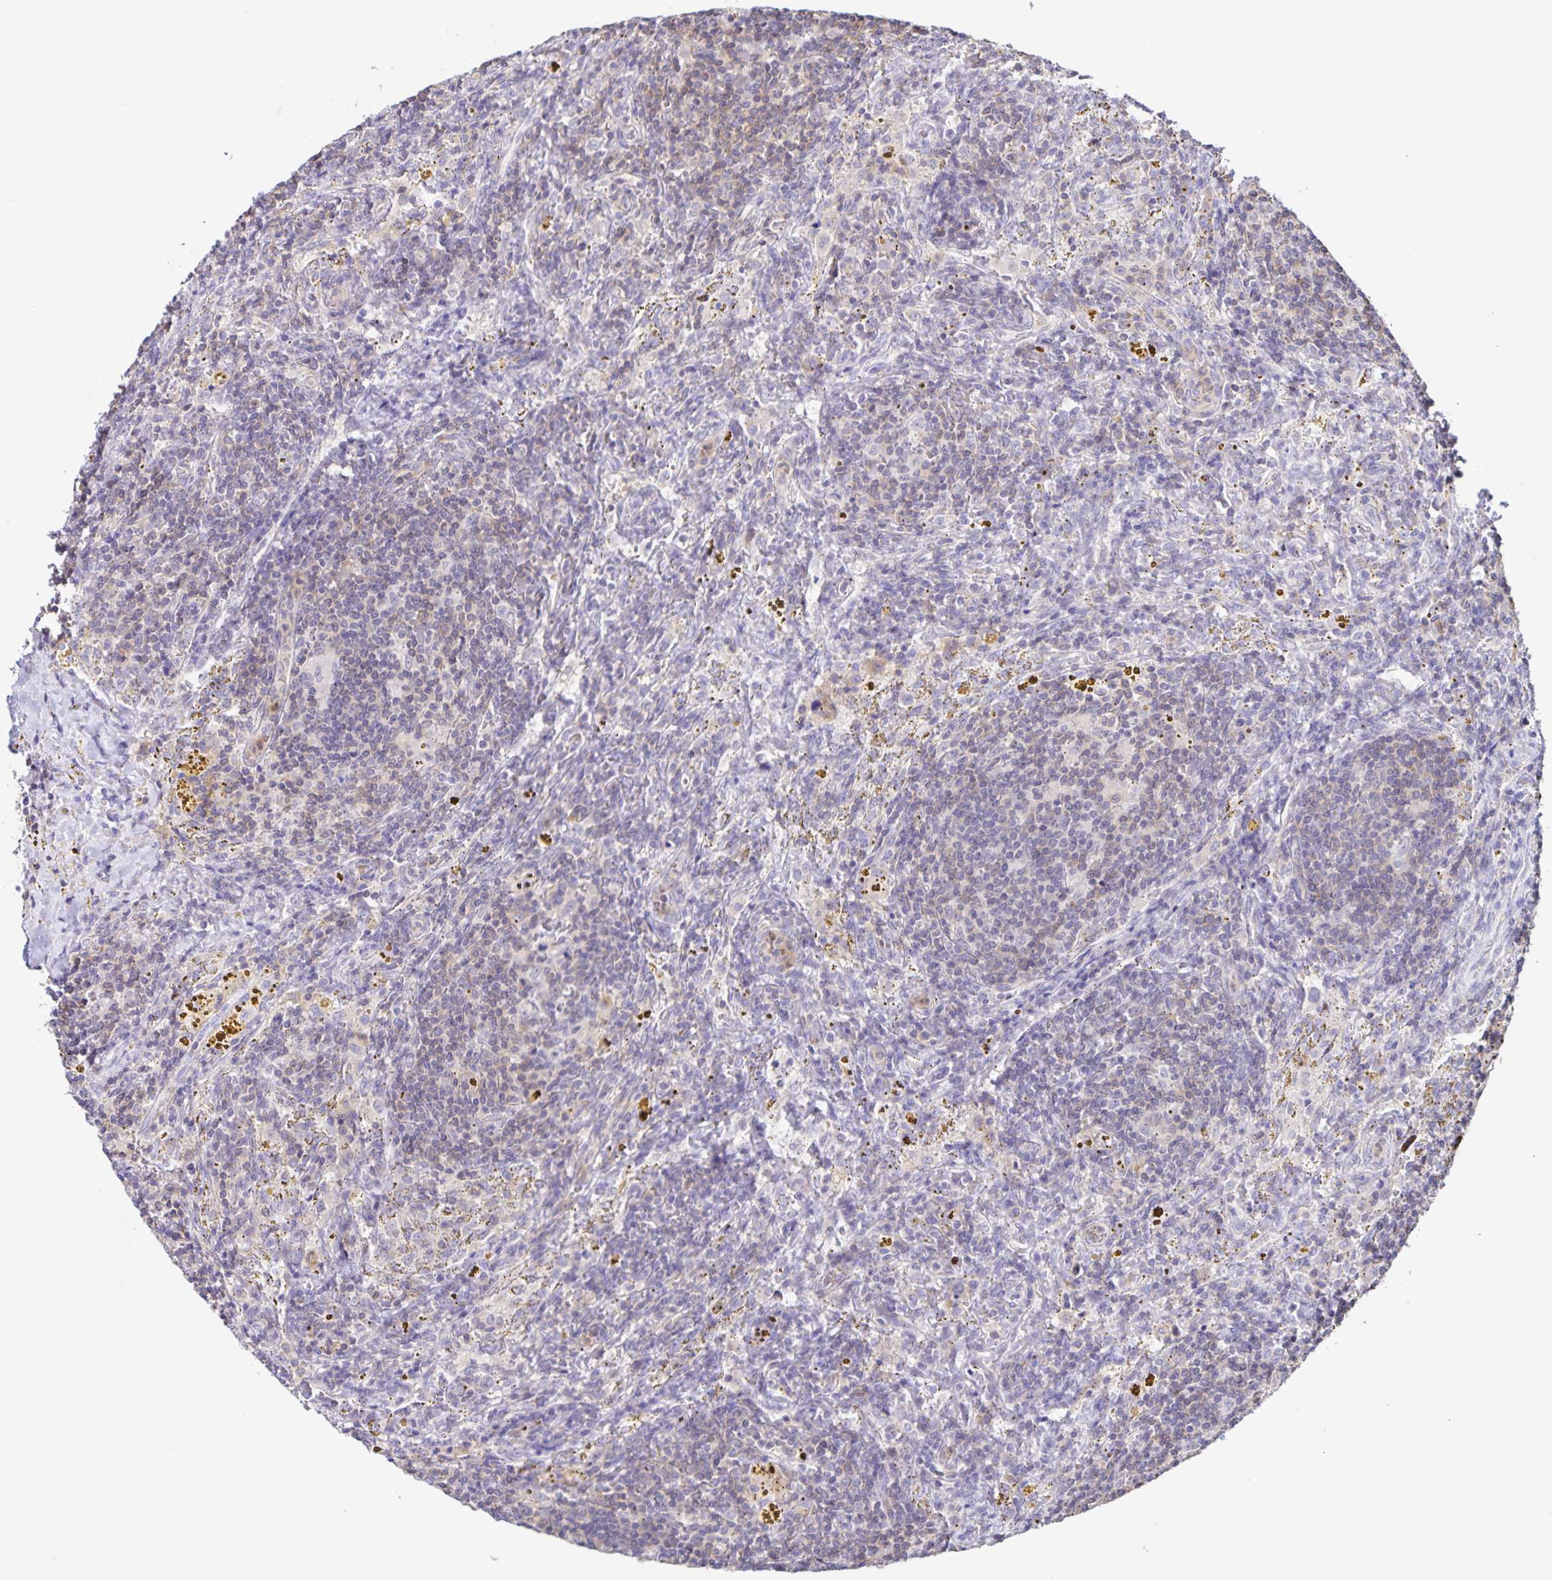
{"staining": {"intensity": "negative", "quantity": "none", "location": "none"}, "tissue": "lymphoma", "cell_type": "Tumor cells", "image_type": "cancer", "snomed": [{"axis": "morphology", "description": "Malignant lymphoma, non-Hodgkin's type, Low grade"}, {"axis": "topography", "description": "Spleen"}], "caption": "High magnification brightfield microscopy of low-grade malignant lymphoma, non-Hodgkin's type stained with DAB (3,3'-diaminobenzidine) (brown) and counterstained with hematoxylin (blue): tumor cells show no significant positivity.", "gene": "STPG4", "patient": {"sex": "female", "age": 70}}